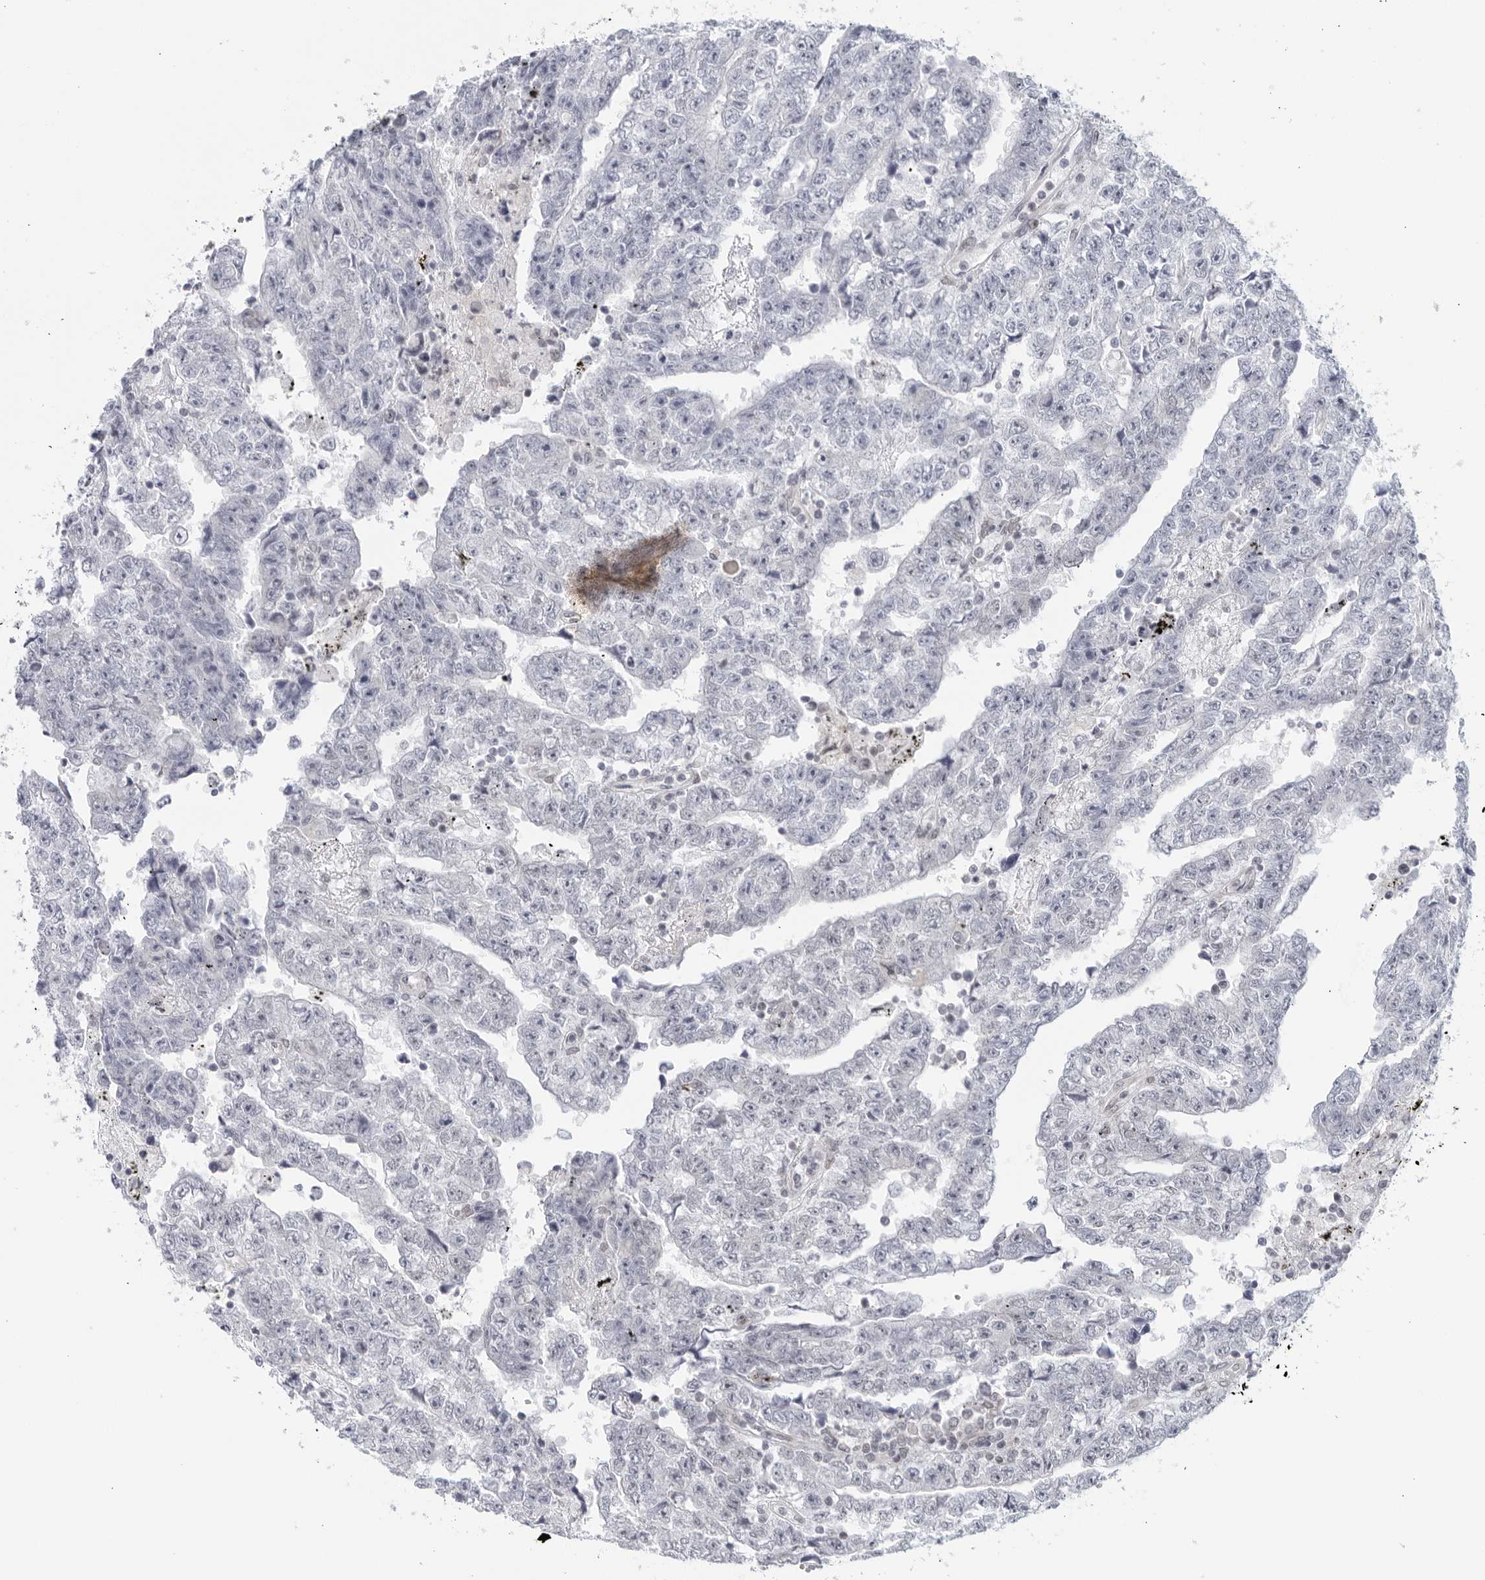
{"staining": {"intensity": "negative", "quantity": "none", "location": "none"}, "tissue": "testis cancer", "cell_type": "Tumor cells", "image_type": "cancer", "snomed": [{"axis": "morphology", "description": "Carcinoma, Embryonal, NOS"}, {"axis": "topography", "description": "Testis"}], "caption": "This is an immunohistochemistry micrograph of testis cancer (embryonal carcinoma). There is no positivity in tumor cells.", "gene": "WDTC1", "patient": {"sex": "male", "age": 25}}